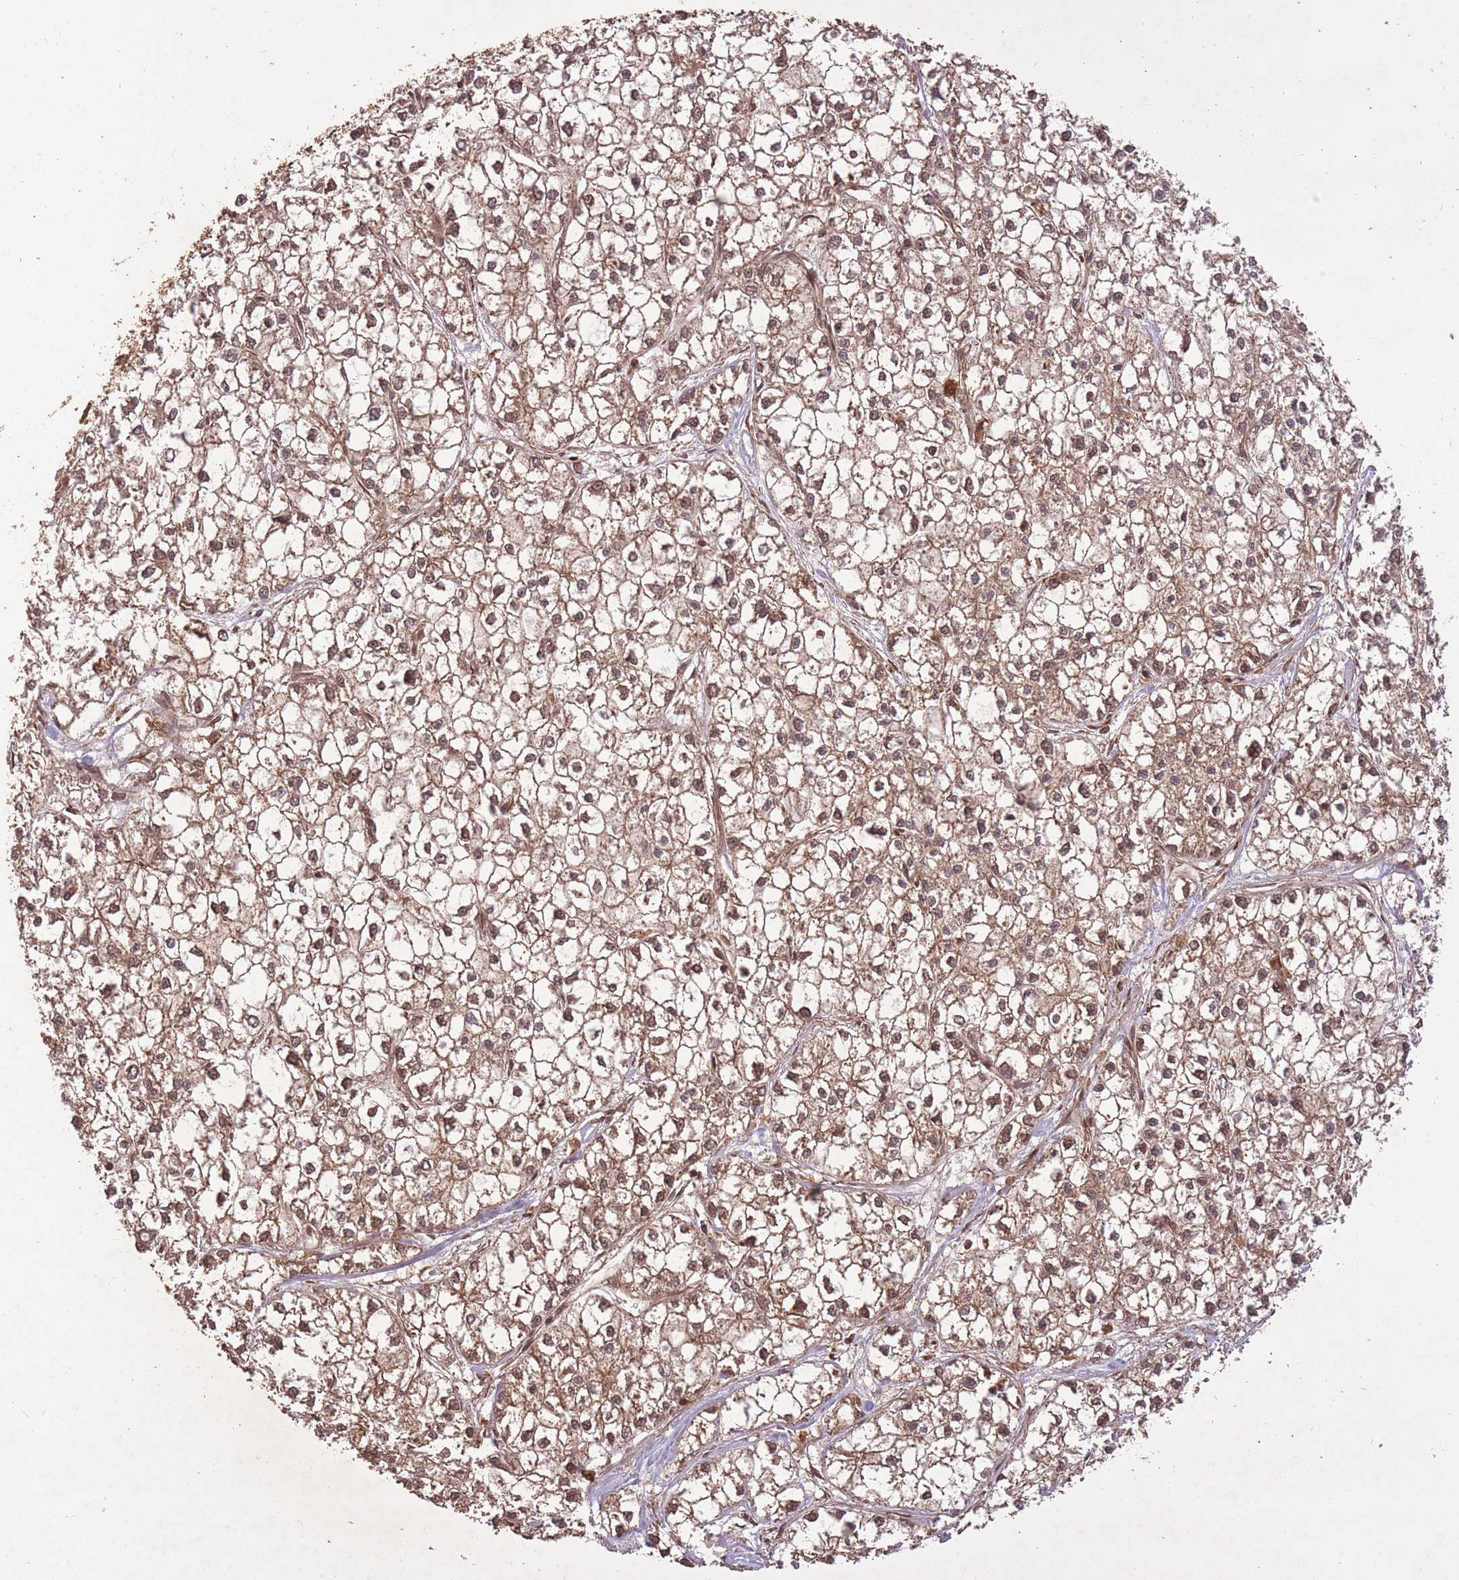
{"staining": {"intensity": "weak", "quantity": "<25%", "location": "cytoplasmic/membranous,nuclear"}, "tissue": "liver cancer", "cell_type": "Tumor cells", "image_type": "cancer", "snomed": [{"axis": "morphology", "description": "Carcinoma, Hepatocellular, NOS"}, {"axis": "topography", "description": "Liver"}], "caption": "This photomicrograph is of liver cancer stained with IHC to label a protein in brown with the nuclei are counter-stained blue. There is no expression in tumor cells.", "gene": "ERBB3", "patient": {"sex": "female", "age": 43}}